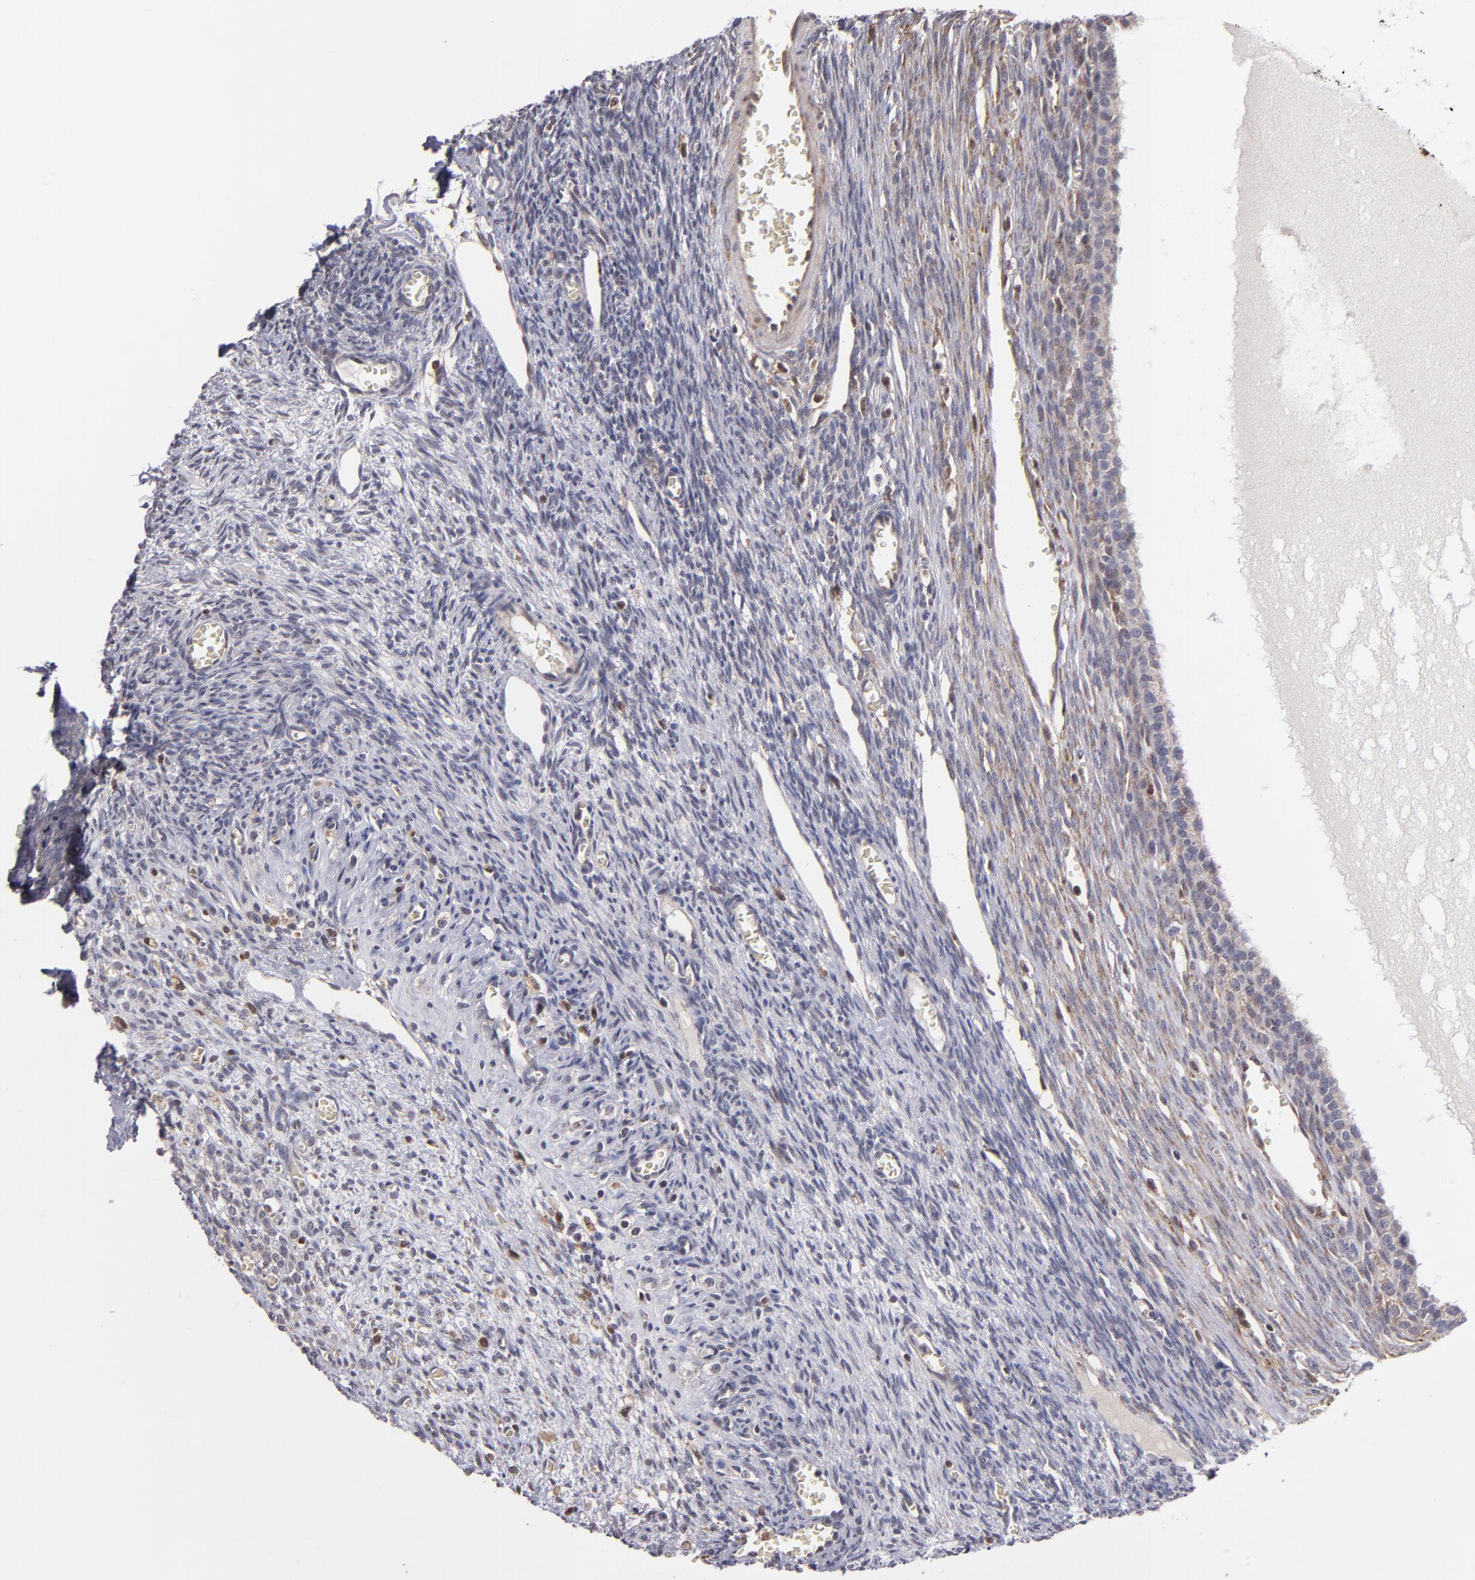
{"staining": {"intensity": "weak", "quantity": ">75%", "location": "cytoplasmic/membranous"}, "tissue": "ovary", "cell_type": "Follicle cells", "image_type": "normal", "snomed": [{"axis": "morphology", "description": "Normal tissue, NOS"}, {"axis": "topography", "description": "Ovary"}], "caption": "Ovary stained with a brown dye exhibits weak cytoplasmic/membranous positive staining in about >75% of follicle cells.", "gene": "CASP1", "patient": {"sex": "female", "age": 27}}